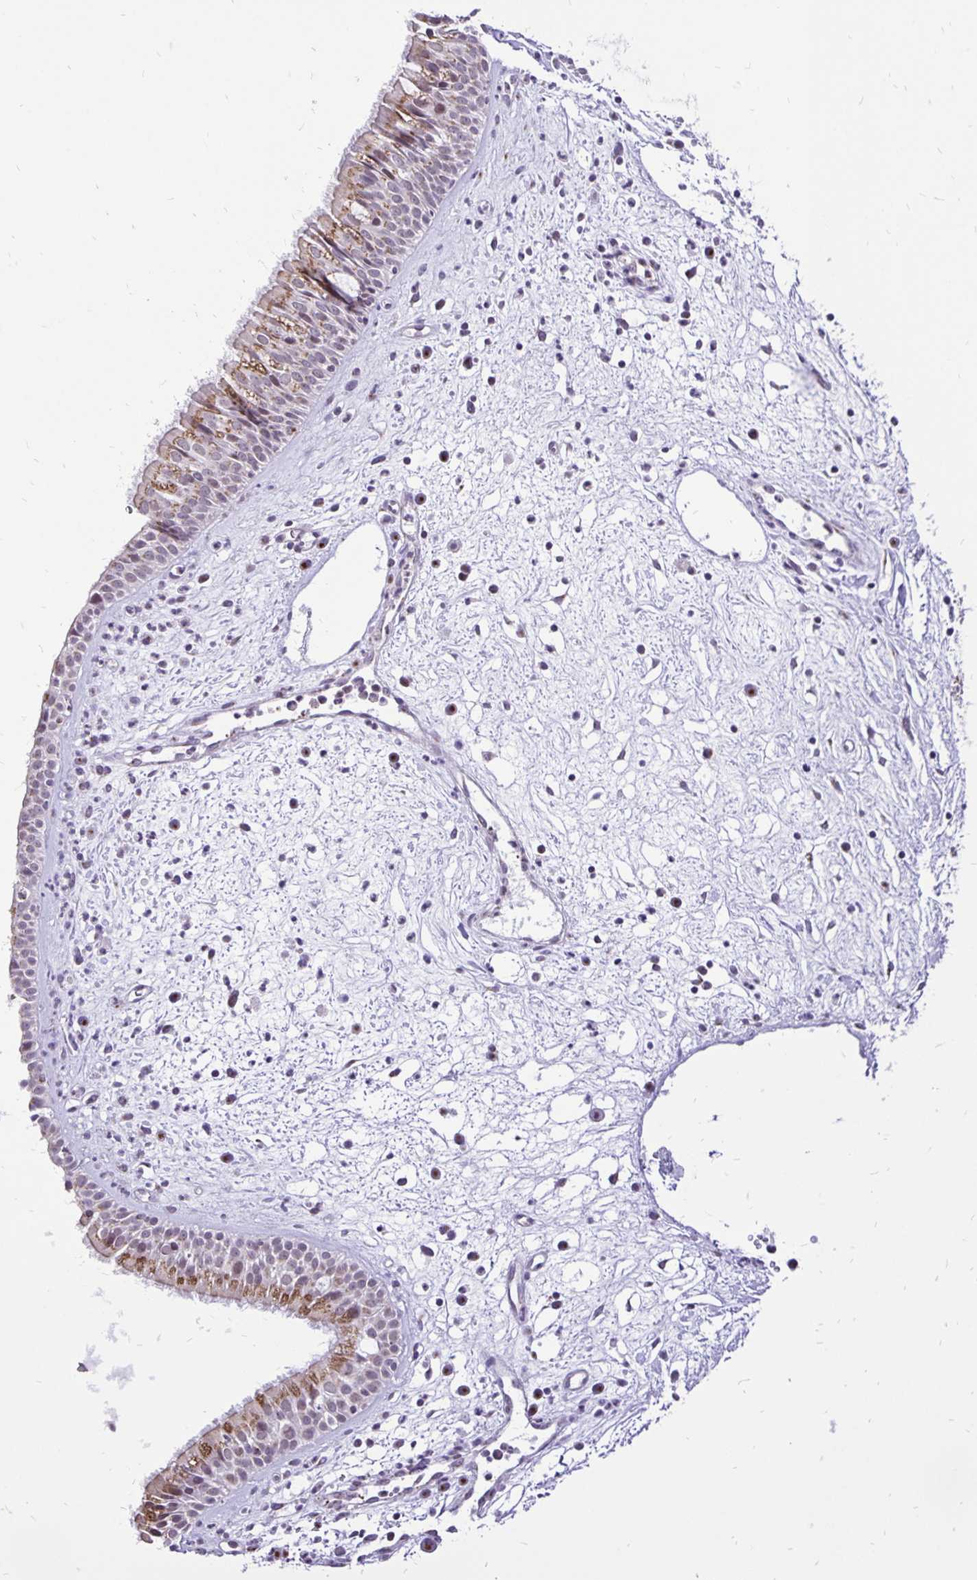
{"staining": {"intensity": "moderate", "quantity": "25%-75%", "location": "cytoplasmic/membranous,nuclear"}, "tissue": "nasopharynx", "cell_type": "Respiratory epithelial cells", "image_type": "normal", "snomed": [{"axis": "morphology", "description": "Normal tissue, NOS"}, {"axis": "topography", "description": "Nasopharynx"}], "caption": "A histopathology image of nasopharynx stained for a protein displays moderate cytoplasmic/membranous,nuclear brown staining in respiratory epithelial cells.", "gene": "GOLGA5", "patient": {"sex": "male", "age": 65}}